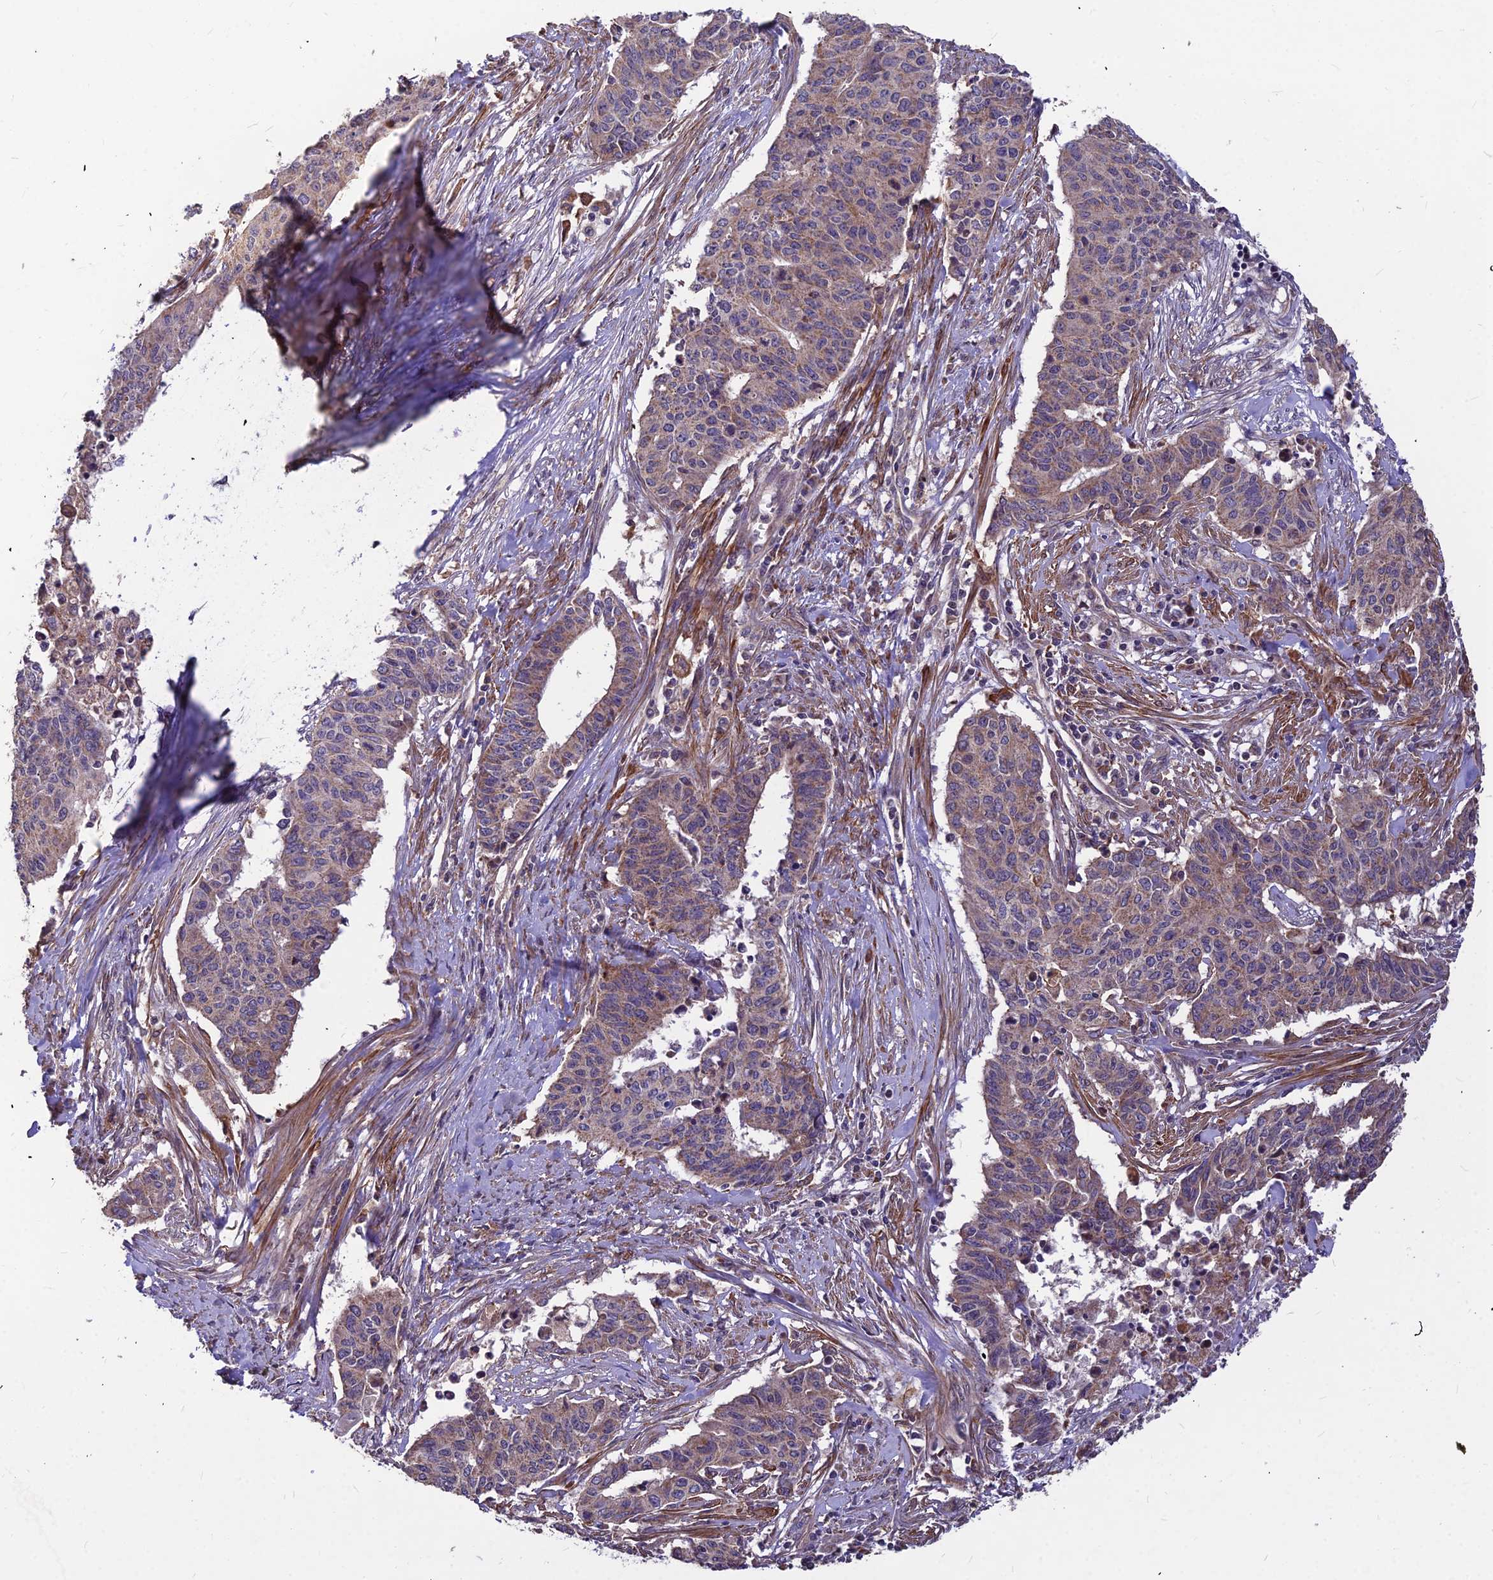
{"staining": {"intensity": "weak", "quantity": ">75%", "location": "cytoplasmic/membranous"}, "tissue": "endometrial cancer", "cell_type": "Tumor cells", "image_type": "cancer", "snomed": [{"axis": "morphology", "description": "Adenocarcinoma, NOS"}, {"axis": "topography", "description": "Endometrium"}], "caption": "Immunohistochemical staining of endometrial cancer demonstrates weak cytoplasmic/membranous protein staining in about >75% of tumor cells.", "gene": "LEKR1", "patient": {"sex": "female", "age": 59}}